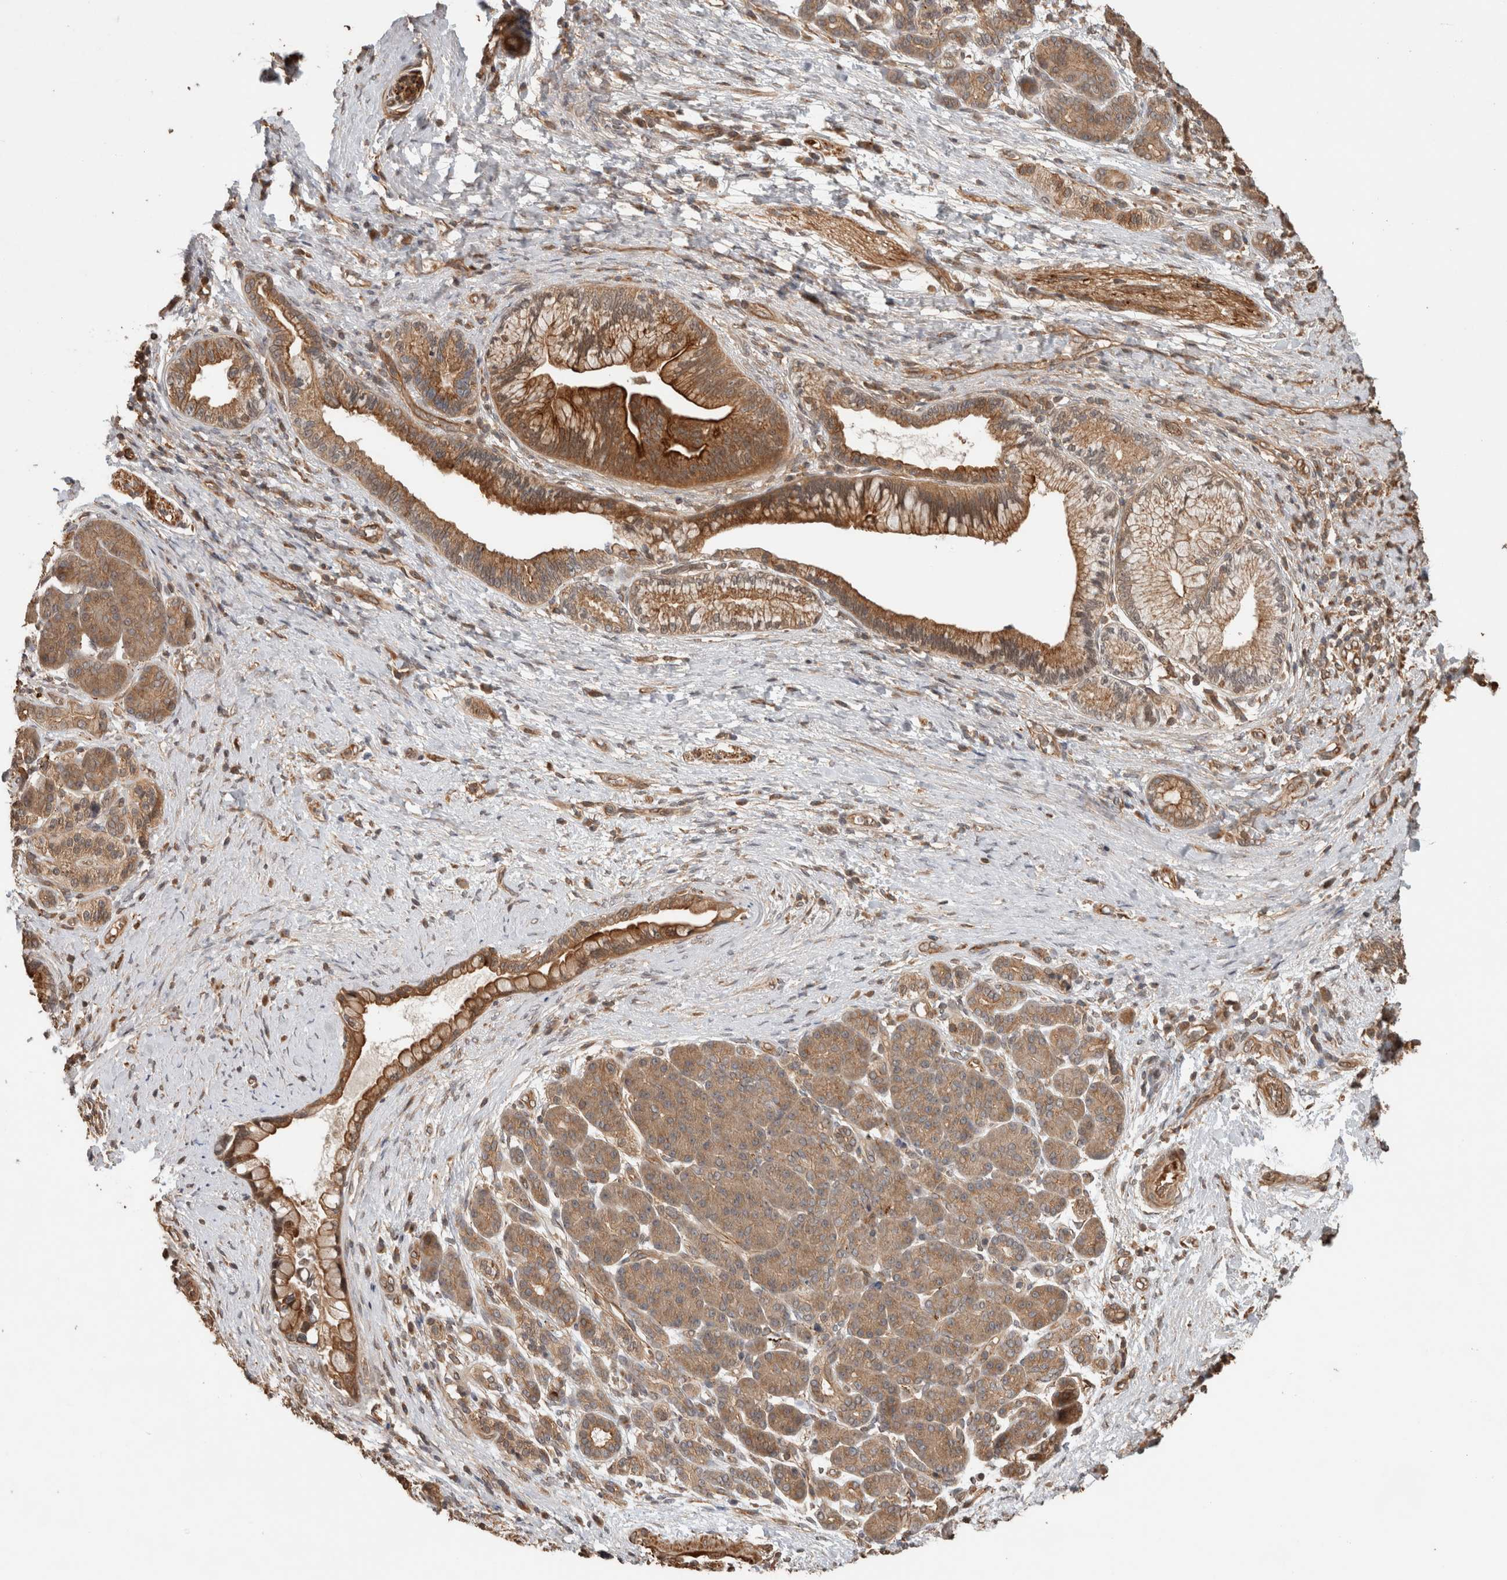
{"staining": {"intensity": "strong", "quantity": ">75%", "location": "cytoplasmic/membranous"}, "tissue": "pancreatic cancer", "cell_type": "Tumor cells", "image_type": "cancer", "snomed": [{"axis": "morphology", "description": "Adenocarcinoma, NOS"}, {"axis": "topography", "description": "Pancreas"}], "caption": "A brown stain shows strong cytoplasmic/membranous positivity of a protein in human pancreatic adenocarcinoma tumor cells. Nuclei are stained in blue.", "gene": "OTUD6B", "patient": {"sex": "male", "age": 59}}